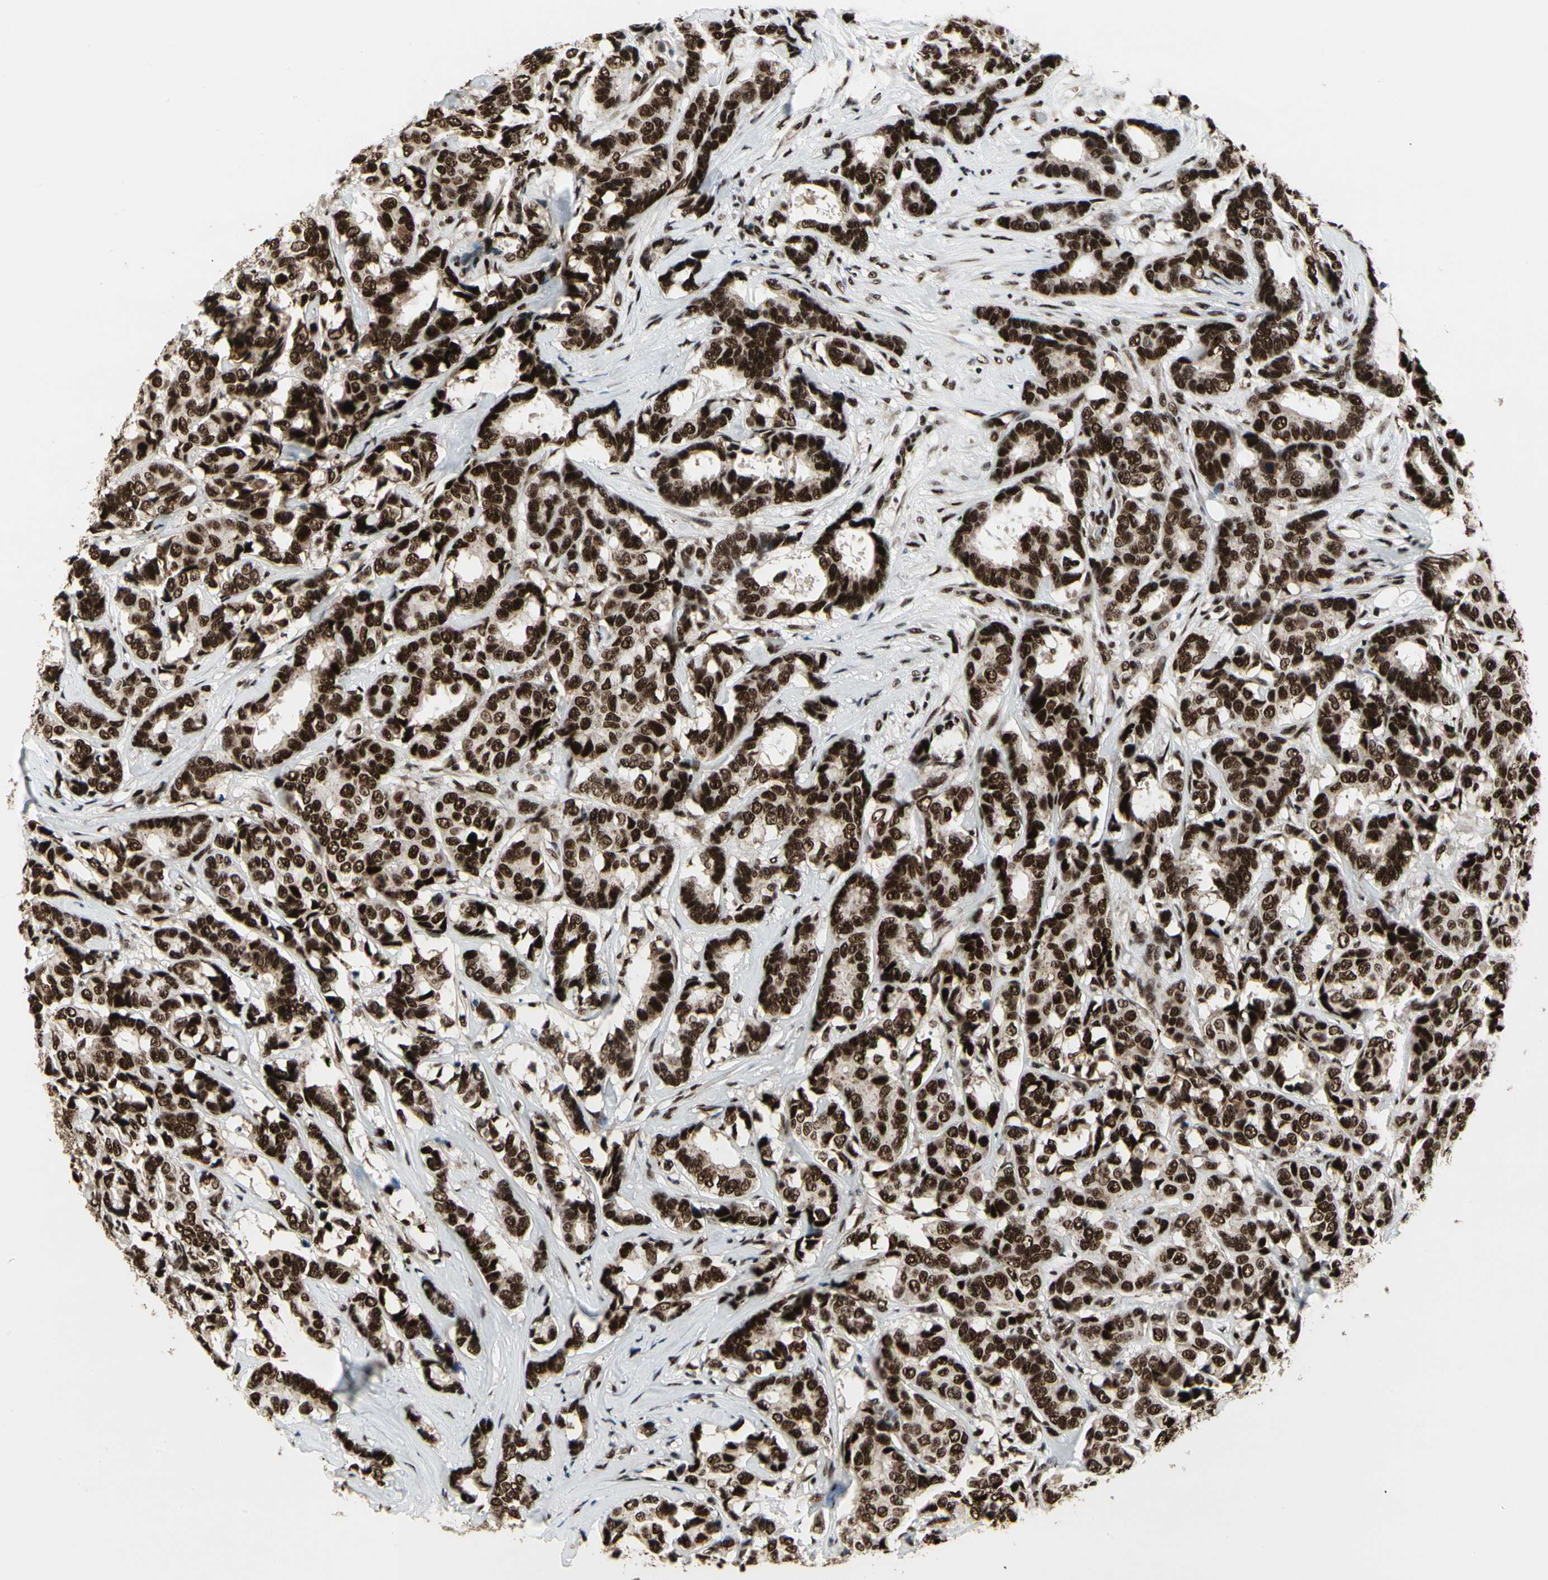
{"staining": {"intensity": "strong", "quantity": ">75%", "location": "nuclear"}, "tissue": "breast cancer", "cell_type": "Tumor cells", "image_type": "cancer", "snomed": [{"axis": "morphology", "description": "Duct carcinoma"}, {"axis": "topography", "description": "Breast"}], "caption": "Breast cancer tissue displays strong nuclear staining in about >75% of tumor cells (IHC, brightfield microscopy, high magnification).", "gene": "SRSF11", "patient": {"sex": "female", "age": 87}}